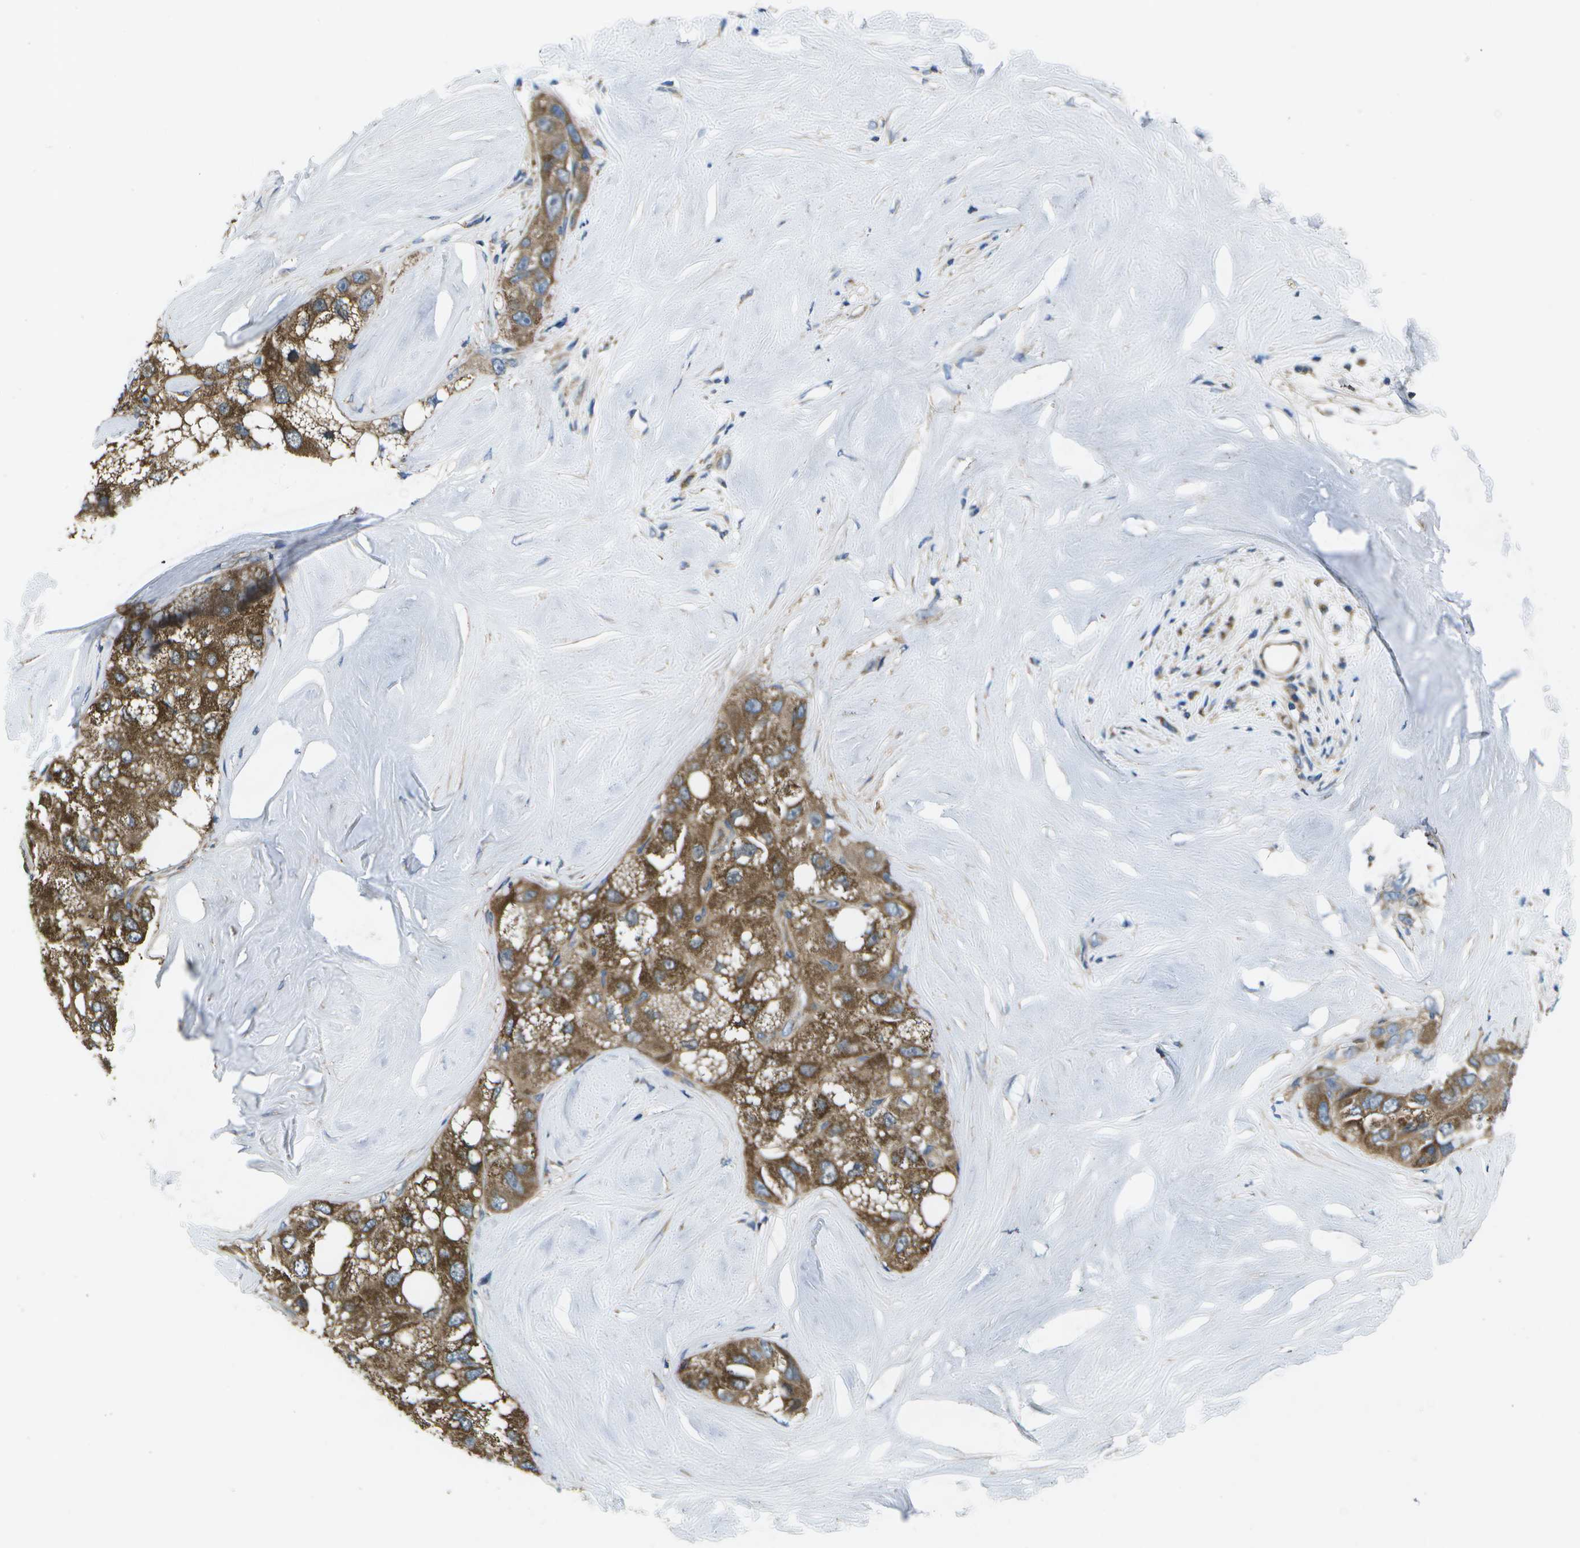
{"staining": {"intensity": "strong", "quantity": ">75%", "location": "cytoplasmic/membranous"}, "tissue": "liver cancer", "cell_type": "Tumor cells", "image_type": "cancer", "snomed": [{"axis": "morphology", "description": "Carcinoma, Hepatocellular, NOS"}, {"axis": "topography", "description": "Liver"}], "caption": "Liver cancer was stained to show a protein in brown. There is high levels of strong cytoplasmic/membranous expression in about >75% of tumor cells.", "gene": "MVK", "patient": {"sex": "male", "age": 80}}